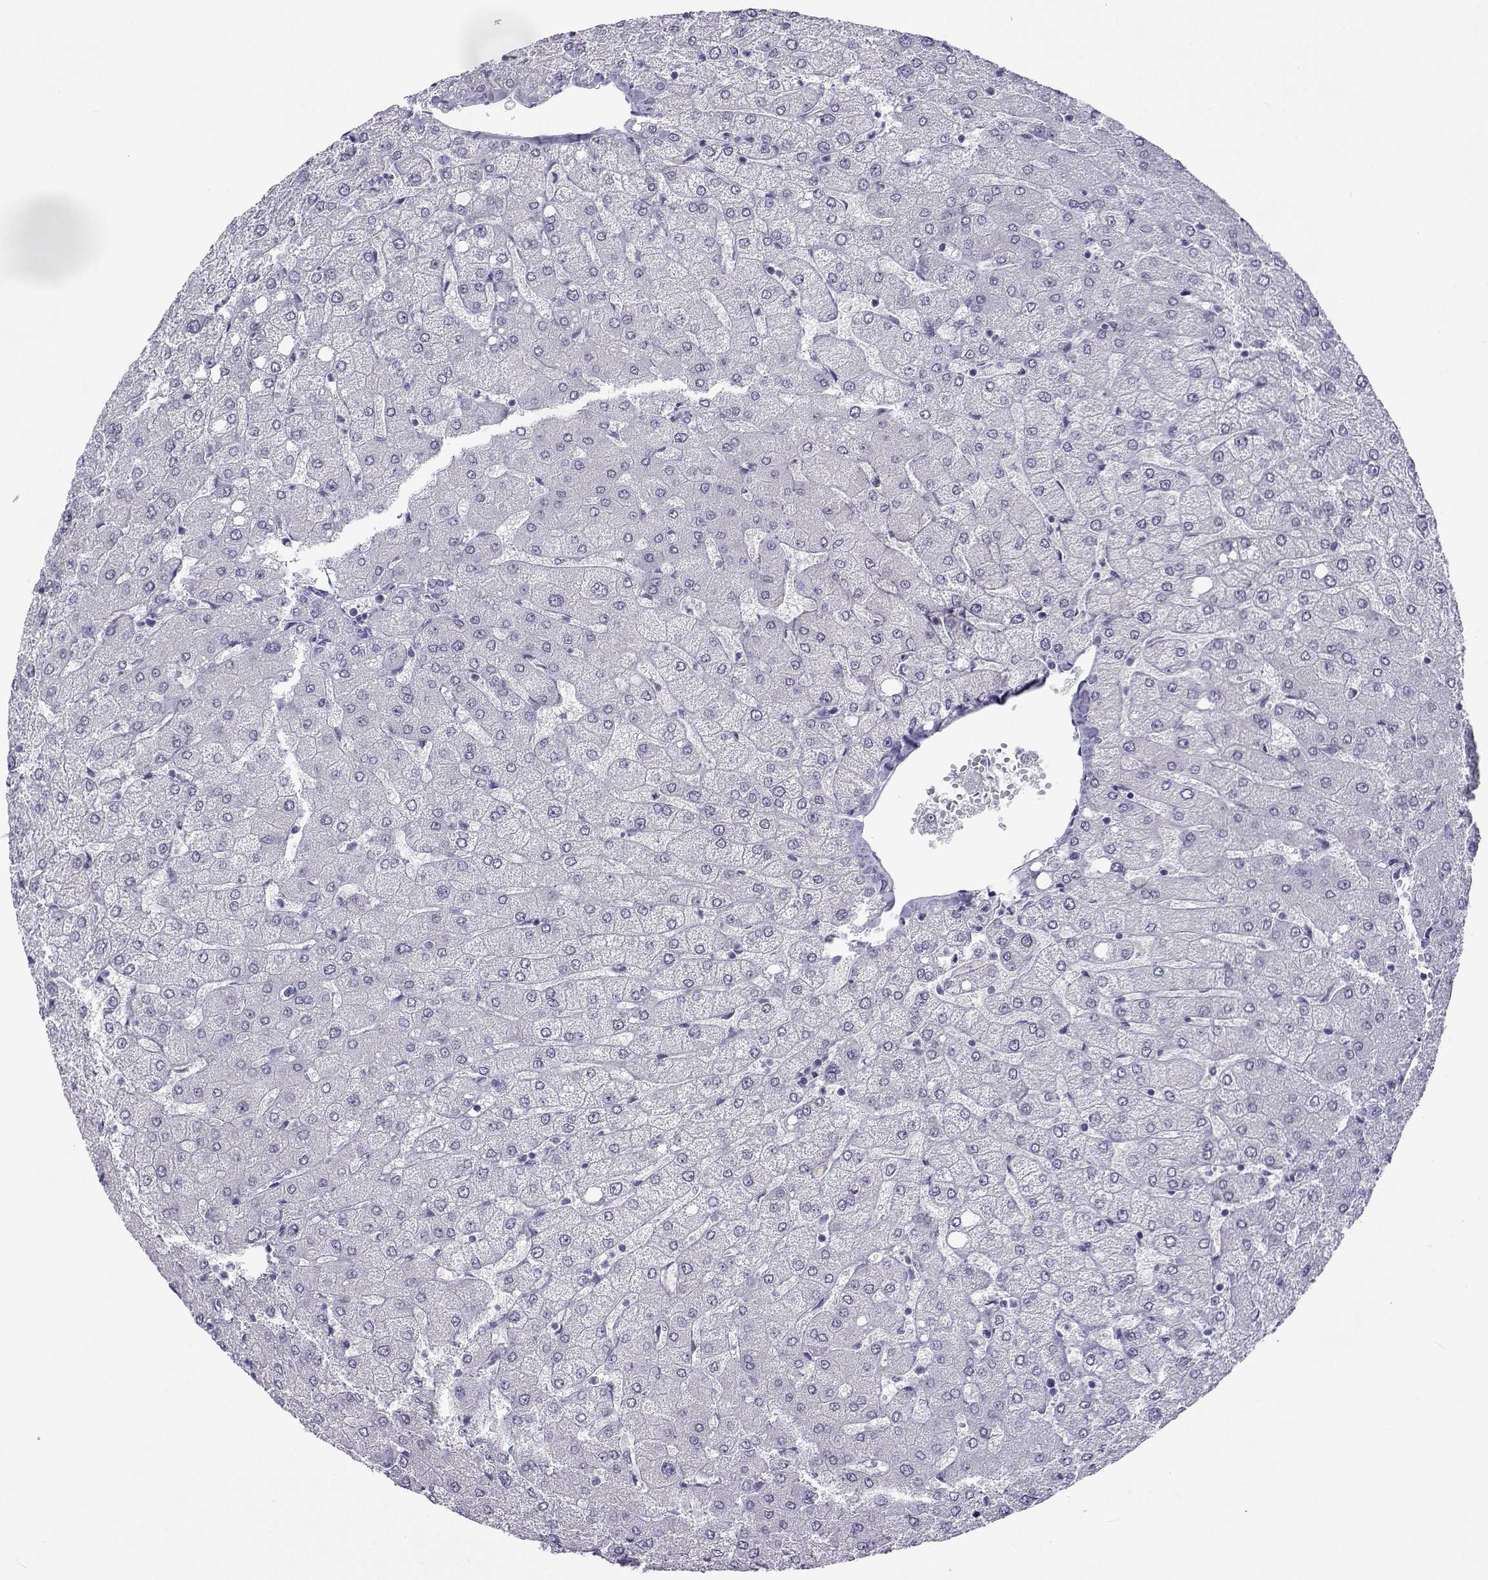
{"staining": {"intensity": "negative", "quantity": "none", "location": "none"}, "tissue": "liver", "cell_type": "Cholangiocytes", "image_type": "normal", "snomed": [{"axis": "morphology", "description": "Normal tissue, NOS"}, {"axis": "topography", "description": "Liver"}], "caption": "Immunohistochemistry (IHC) micrograph of unremarkable liver: human liver stained with DAB demonstrates no significant protein positivity in cholangiocytes.", "gene": "ACTL7A", "patient": {"sex": "female", "age": 54}}